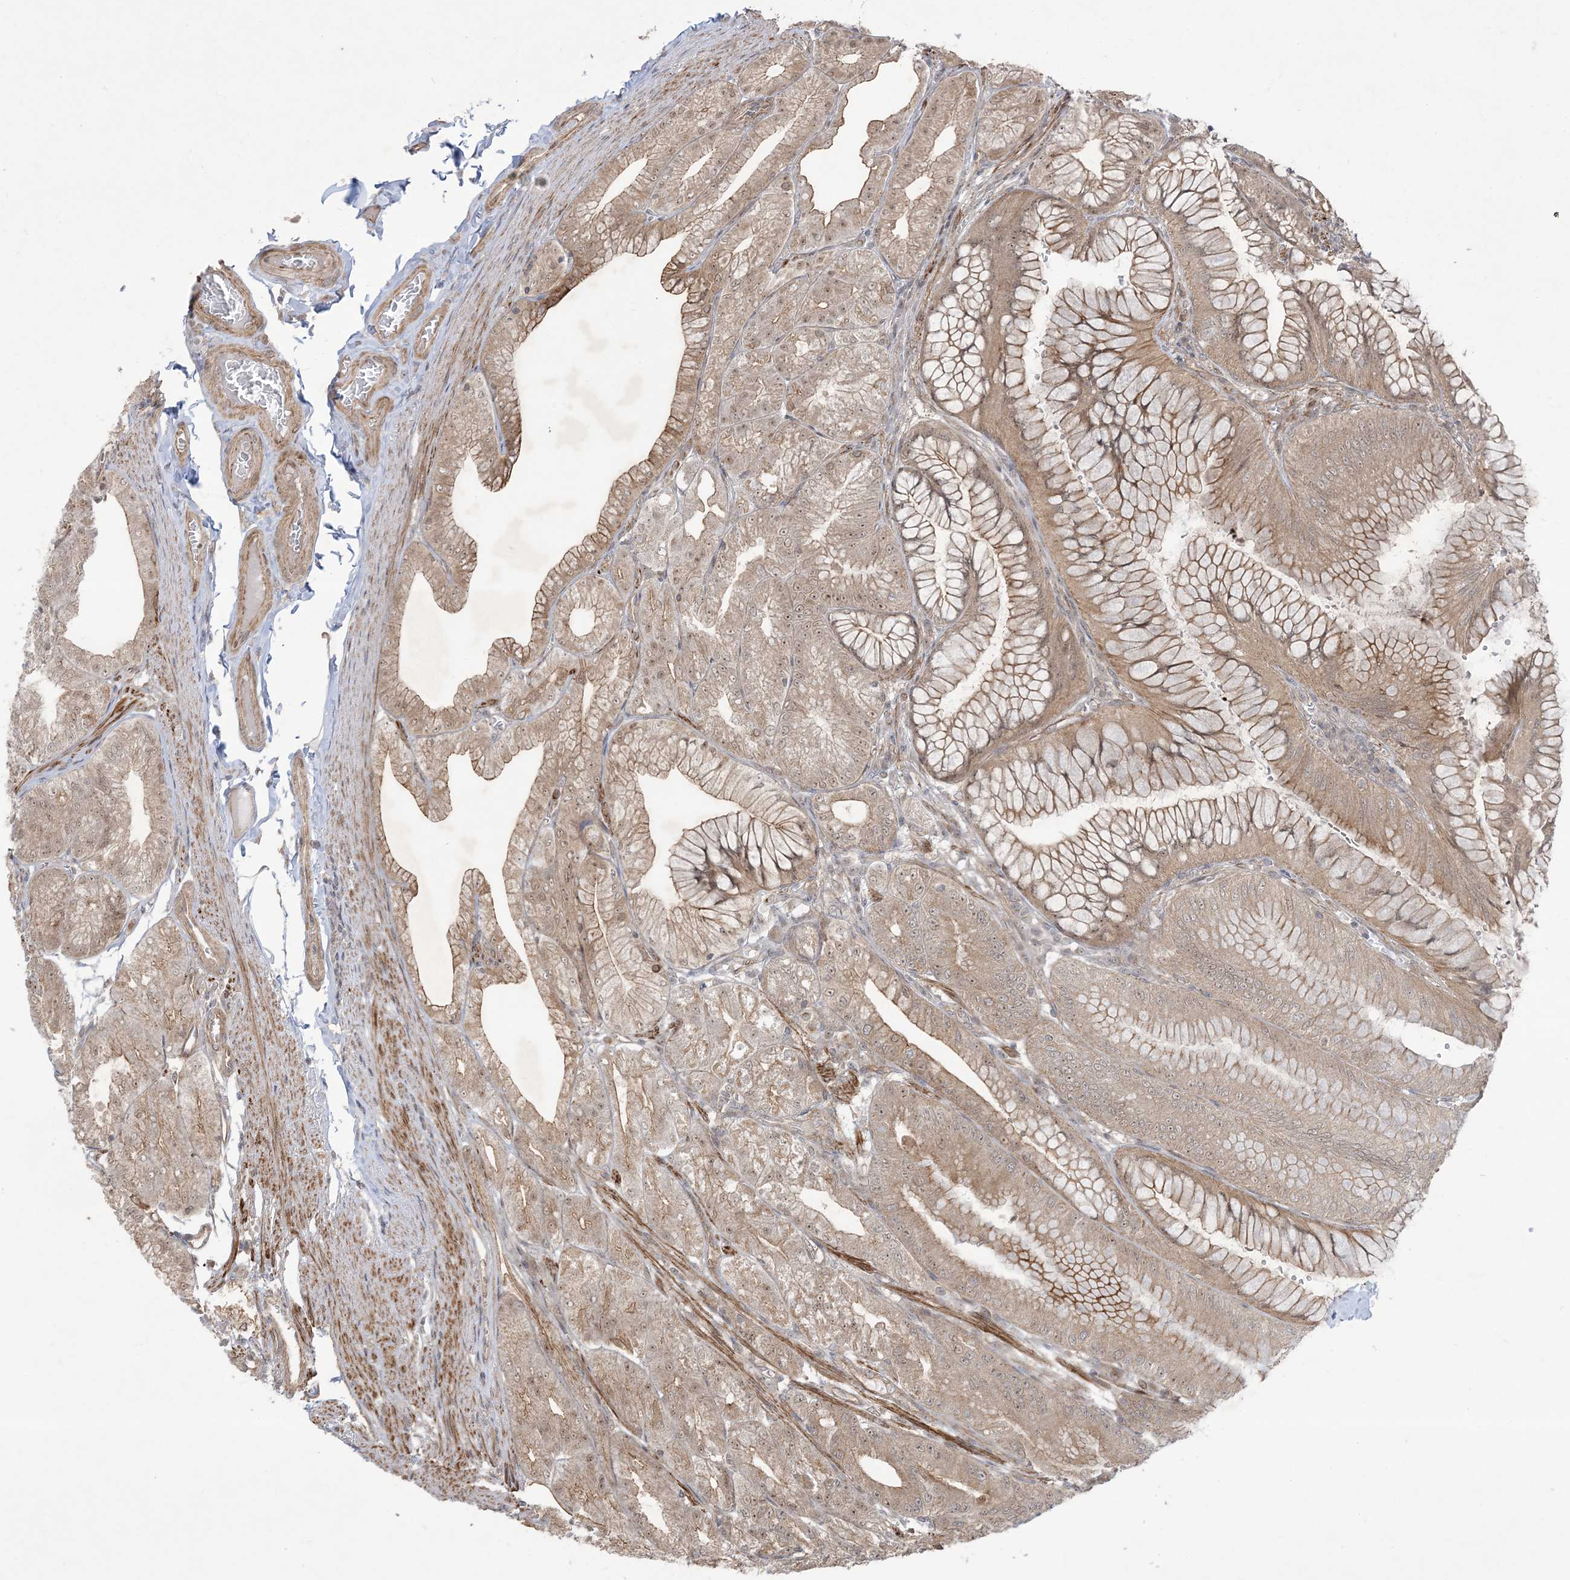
{"staining": {"intensity": "moderate", "quantity": ">75%", "location": "cytoplasmic/membranous,nuclear"}, "tissue": "stomach", "cell_type": "Glandular cells", "image_type": "normal", "snomed": [{"axis": "morphology", "description": "Normal tissue, NOS"}, {"axis": "topography", "description": "Stomach, lower"}], "caption": "The photomicrograph demonstrates staining of benign stomach, revealing moderate cytoplasmic/membranous,nuclear protein expression (brown color) within glandular cells. (Brightfield microscopy of DAB IHC at high magnification).", "gene": "SOGA3", "patient": {"sex": "male", "age": 71}}